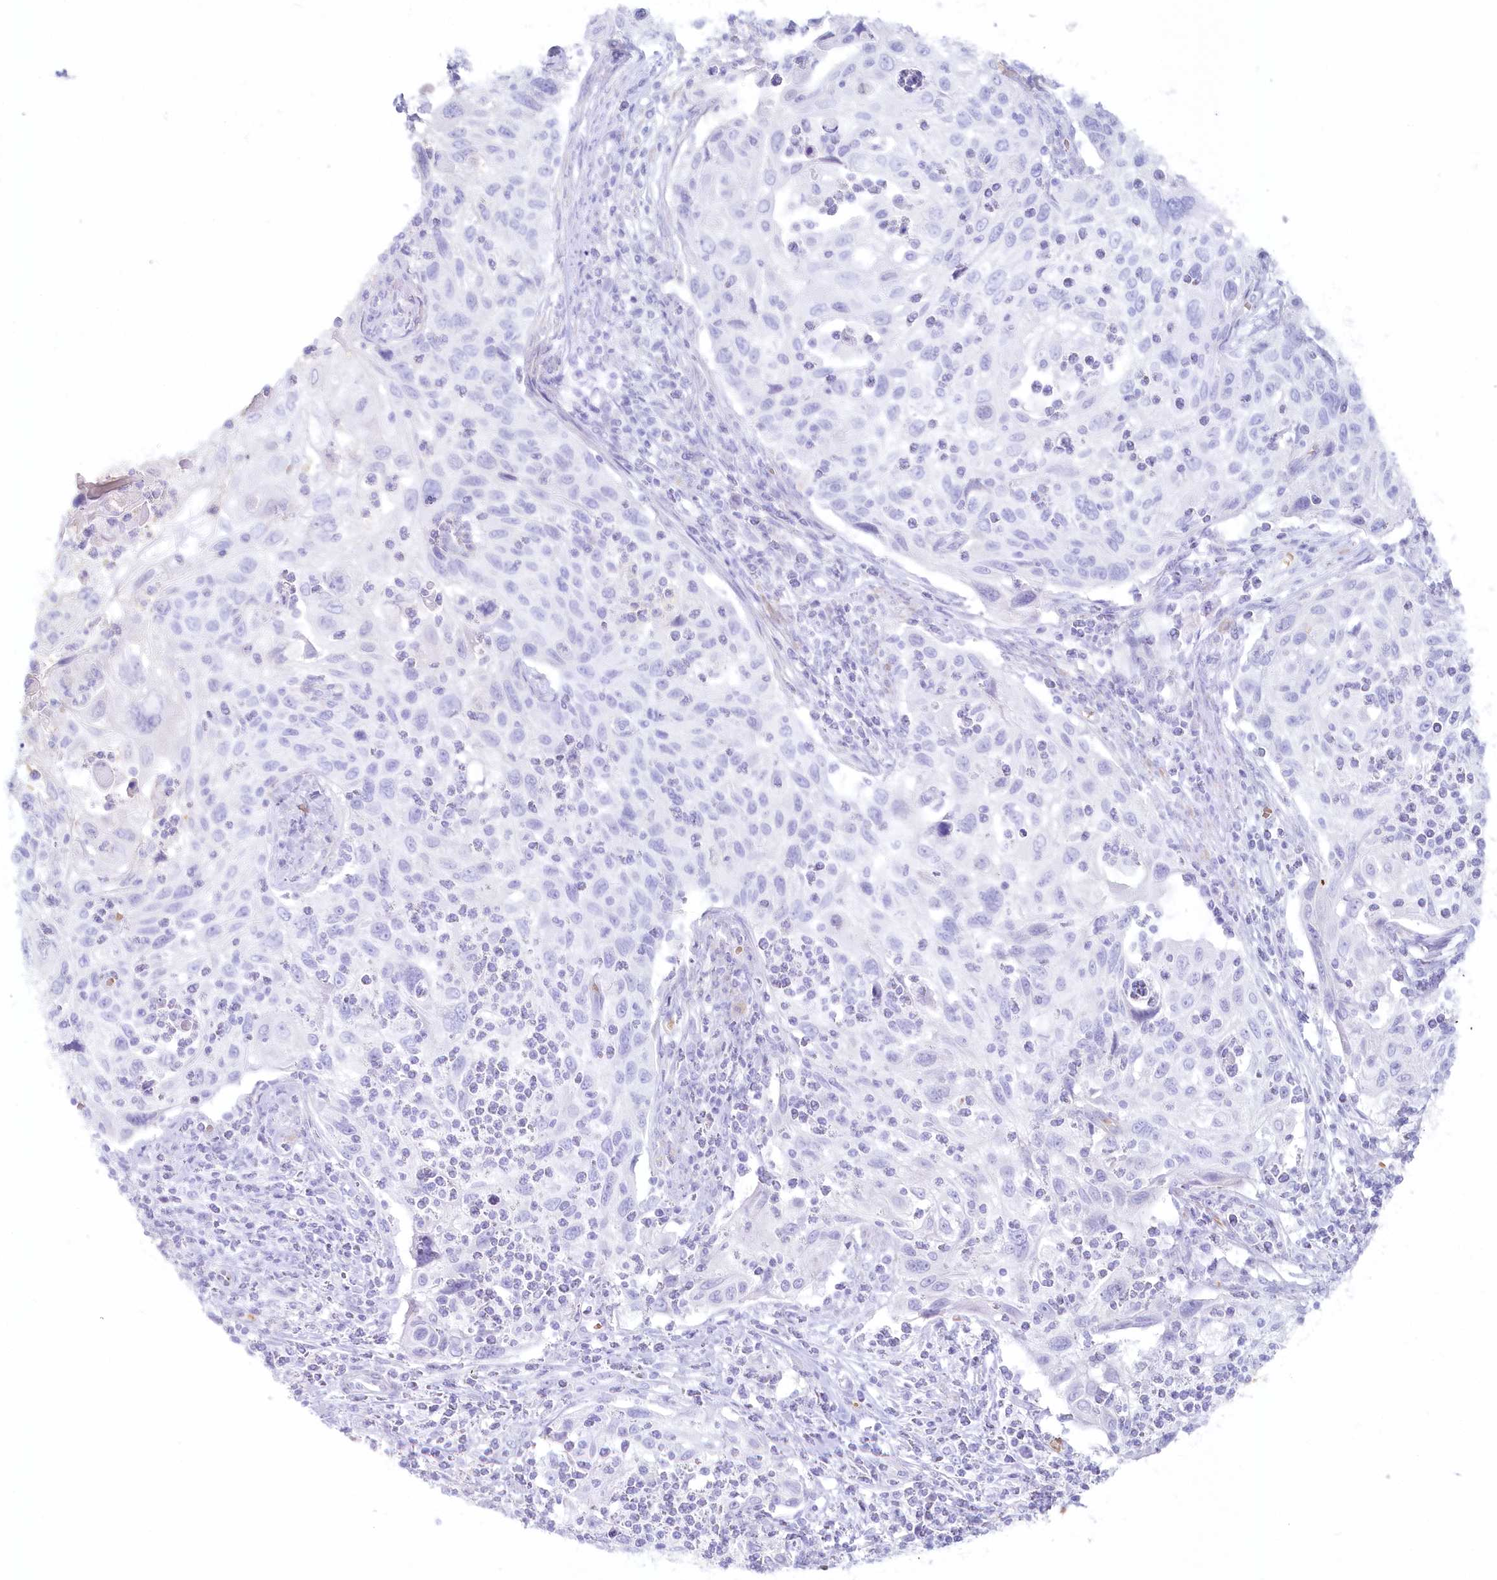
{"staining": {"intensity": "negative", "quantity": "none", "location": "none"}, "tissue": "cervical cancer", "cell_type": "Tumor cells", "image_type": "cancer", "snomed": [{"axis": "morphology", "description": "Squamous cell carcinoma, NOS"}, {"axis": "topography", "description": "Cervix"}], "caption": "Histopathology image shows no significant protein expression in tumor cells of squamous cell carcinoma (cervical). (Immunohistochemistry, brightfield microscopy, high magnification).", "gene": "SERINC1", "patient": {"sex": "female", "age": 70}}